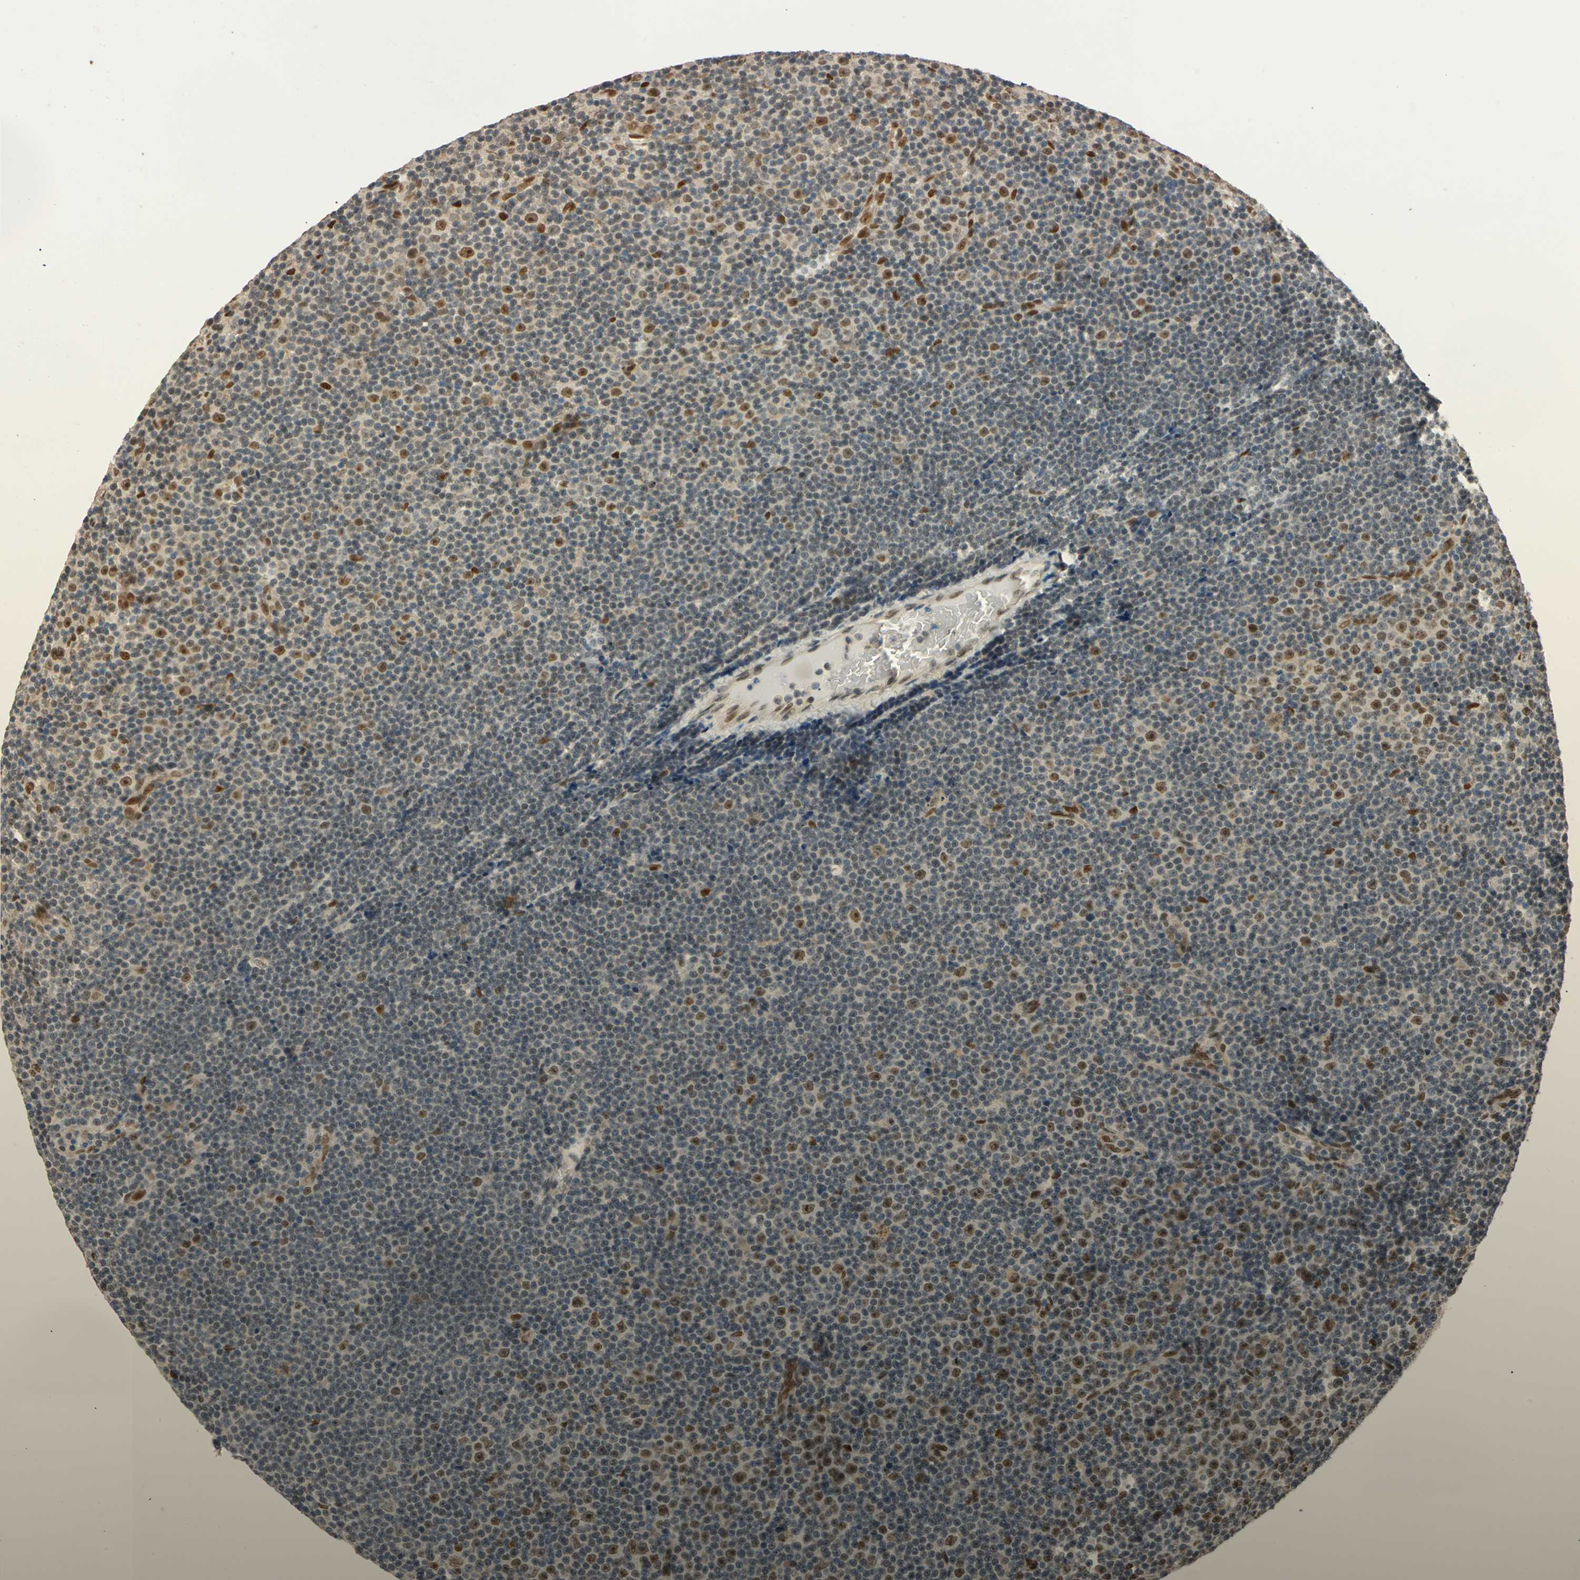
{"staining": {"intensity": "negative", "quantity": "none", "location": "none"}, "tissue": "lymphoma", "cell_type": "Tumor cells", "image_type": "cancer", "snomed": [{"axis": "morphology", "description": "Malignant lymphoma, non-Hodgkin's type, Low grade"}, {"axis": "topography", "description": "Lymph node"}], "caption": "Malignant lymphoma, non-Hodgkin's type (low-grade) stained for a protein using IHC reveals no expression tumor cells.", "gene": "RIOX2", "patient": {"sex": "female", "age": 67}}